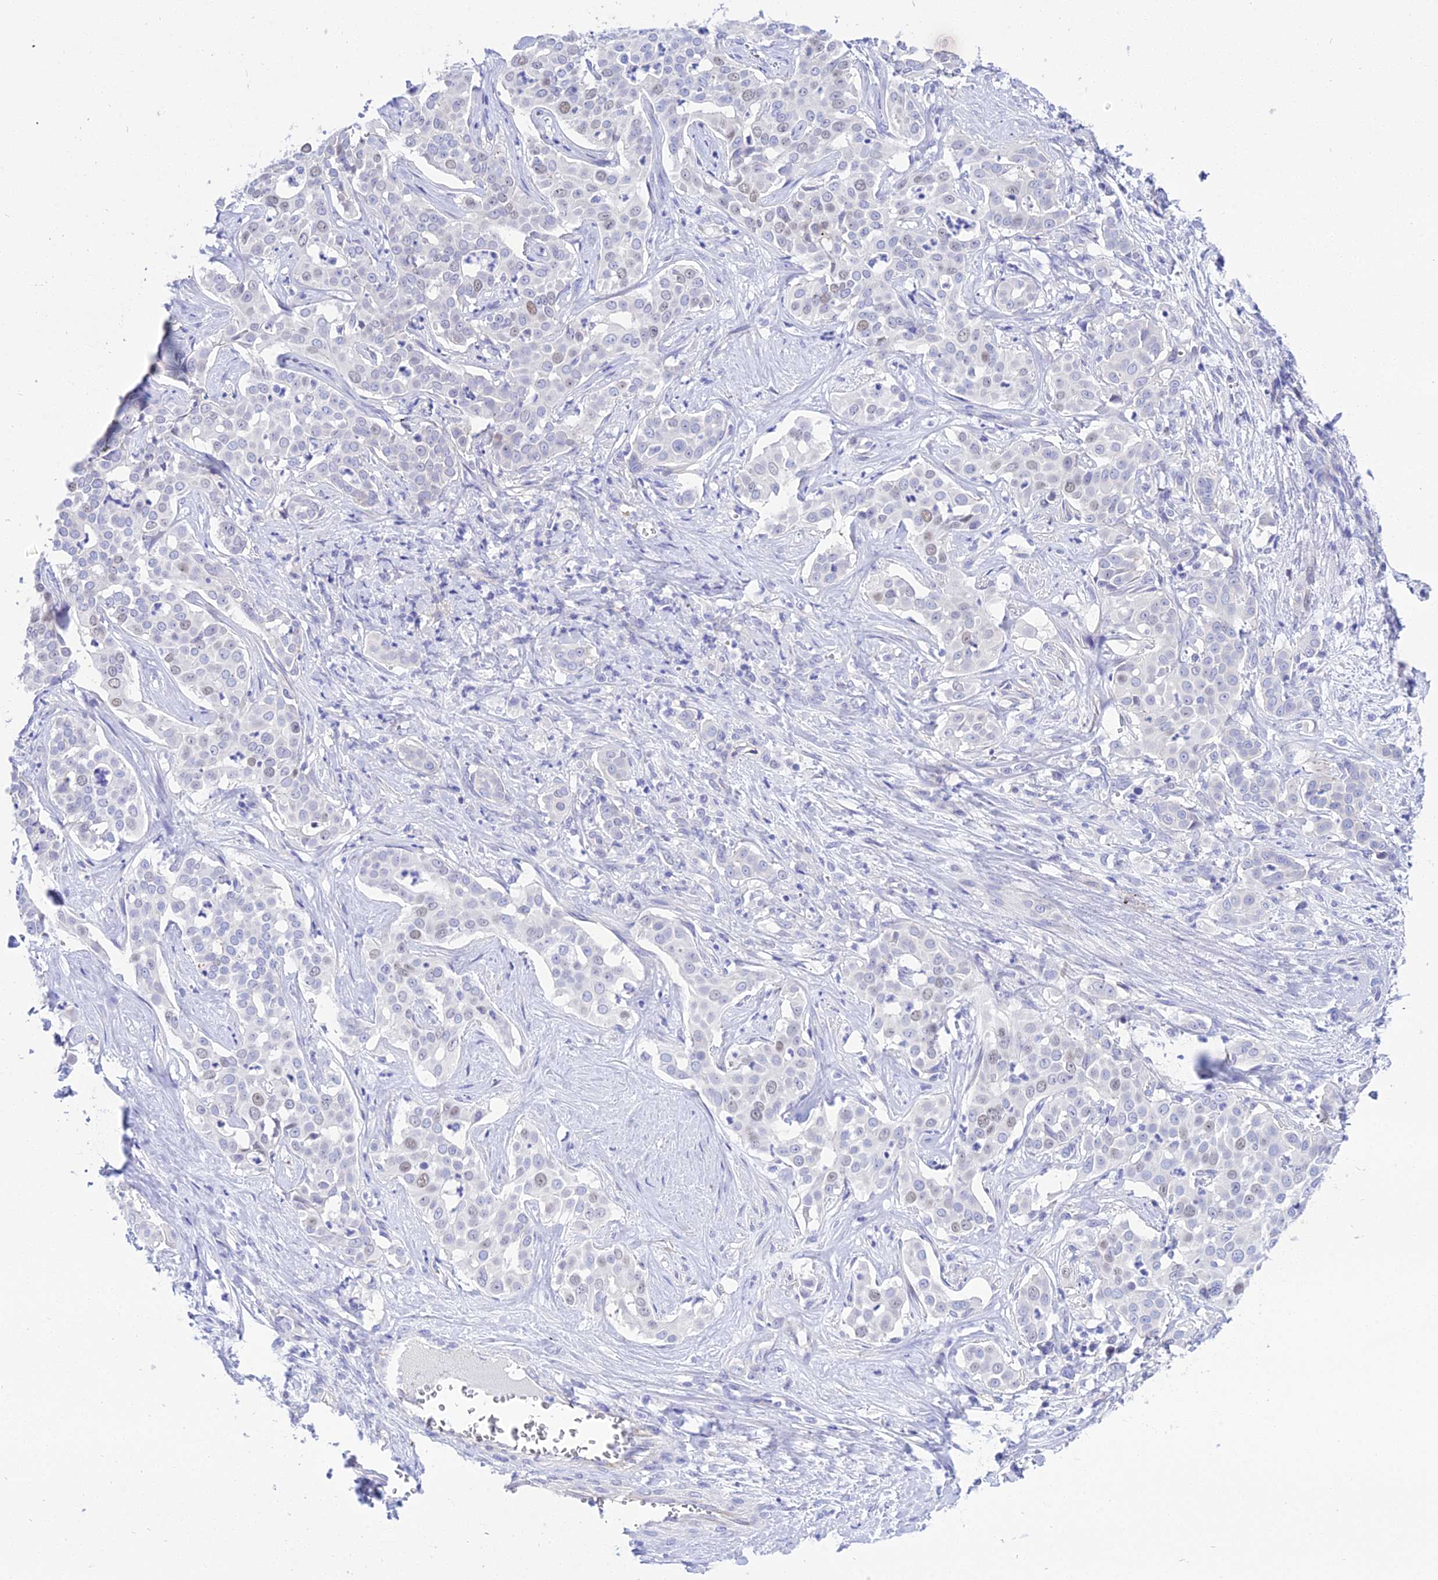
{"staining": {"intensity": "weak", "quantity": "<25%", "location": "nuclear"}, "tissue": "liver cancer", "cell_type": "Tumor cells", "image_type": "cancer", "snomed": [{"axis": "morphology", "description": "Cholangiocarcinoma"}, {"axis": "topography", "description": "Liver"}], "caption": "A high-resolution photomicrograph shows immunohistochemistry (IHC) staining of cholangiocarcinoma (liver), which reveals no significant expression in tumor cells. (DAB immunohistochemistry visualized using brightfield microscopy, high magnification).", "gene": "DEFB107A", "patient": {"sex": "male", "age": 67}}